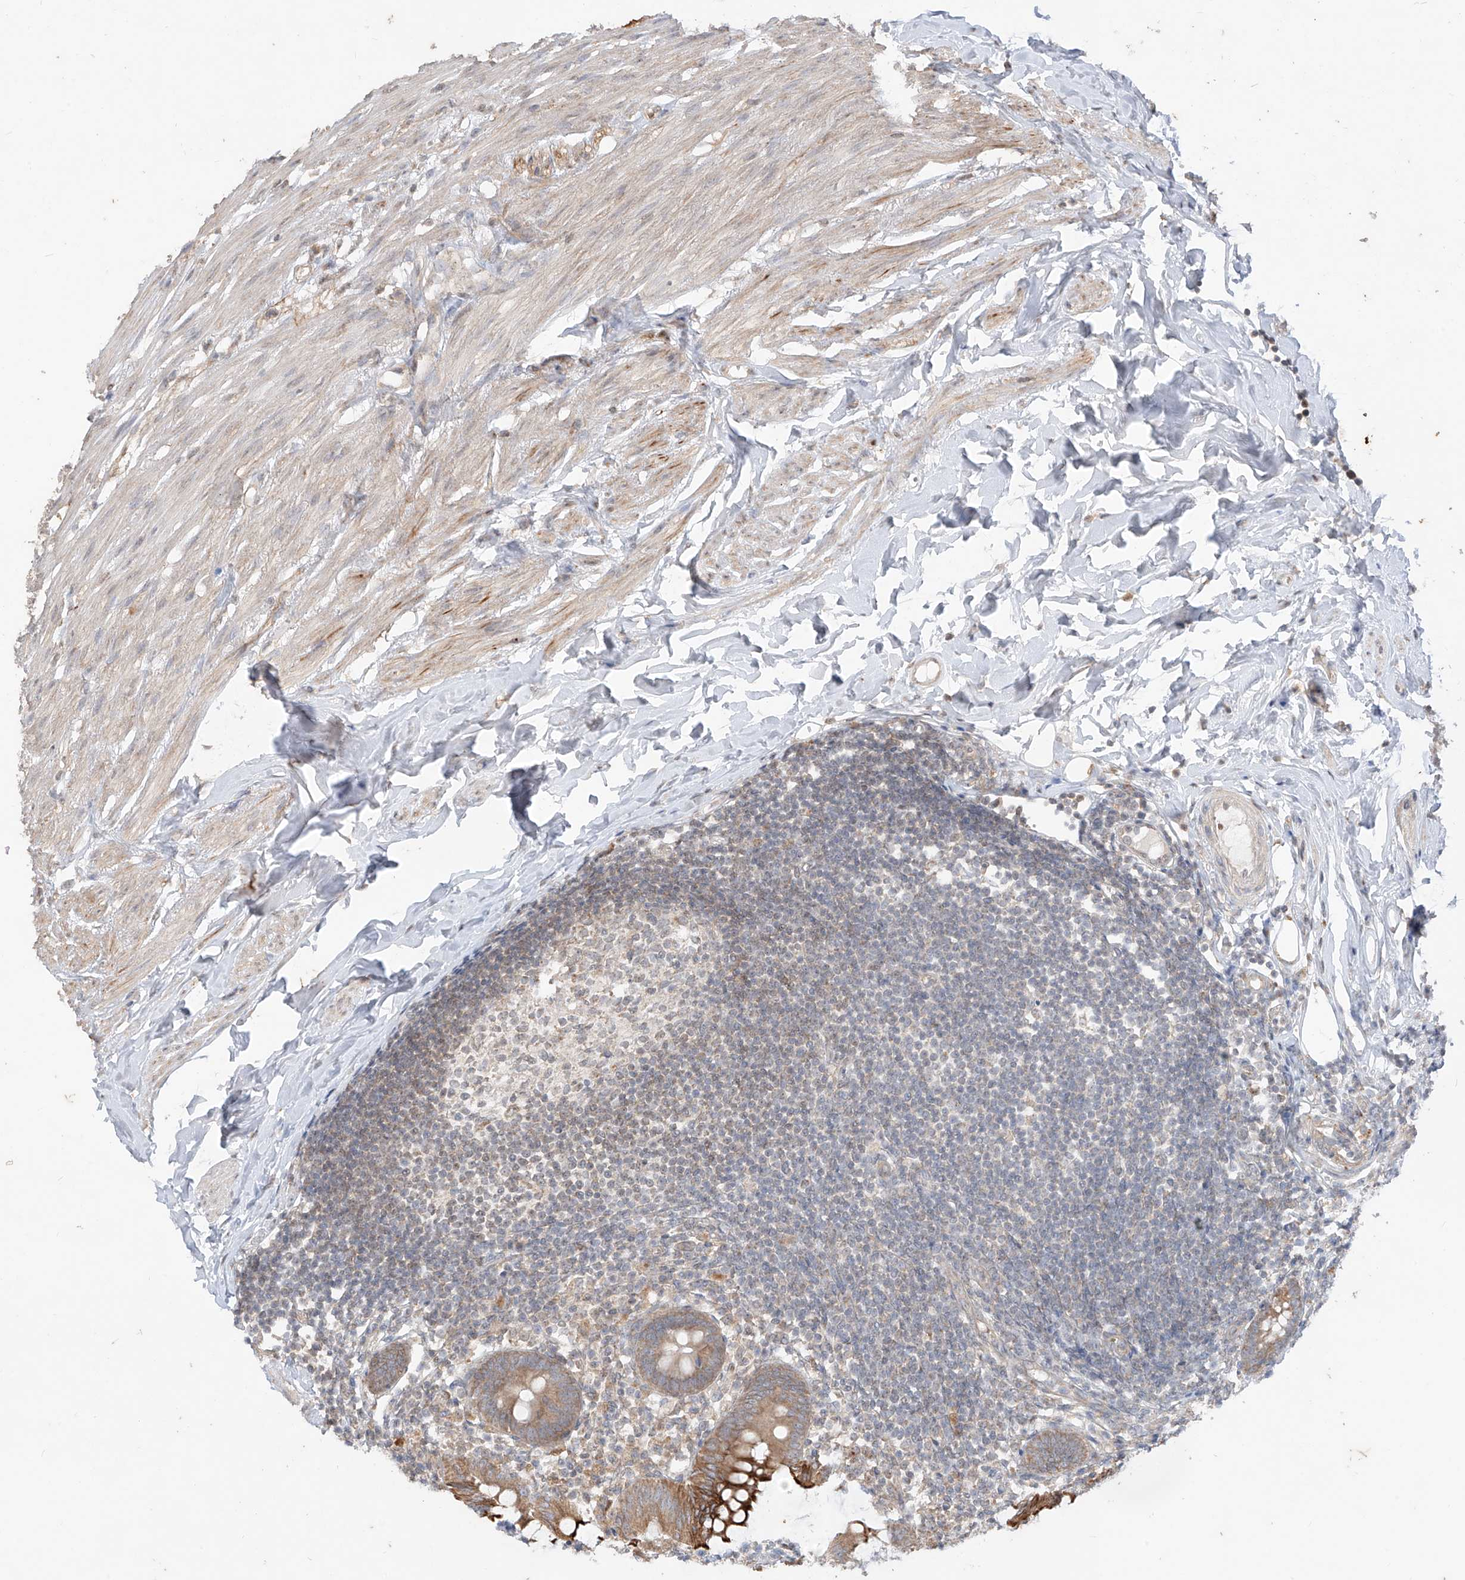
{"staining": {"intensity": "moderate", "quantity": ">75%", "location": "cytoplasmic/membranous"}, "tissue": "appendix", "cell_type": "Glandular cells", "image_type": "normal", "snomed": [{"axis": "morphology", "description": "Normal tissue, NOS"}, {"axis": "topography", "description": "Appendix"}], "caption": "Immunohistochemical staining of unremarkable appendix reveals >75% levels of moderate cytoplasmic/membranous protein positivity in approximately >75% of glandular cells.", "gene": "MTUS2", "patient": {"sex": "female", "age": 62}}